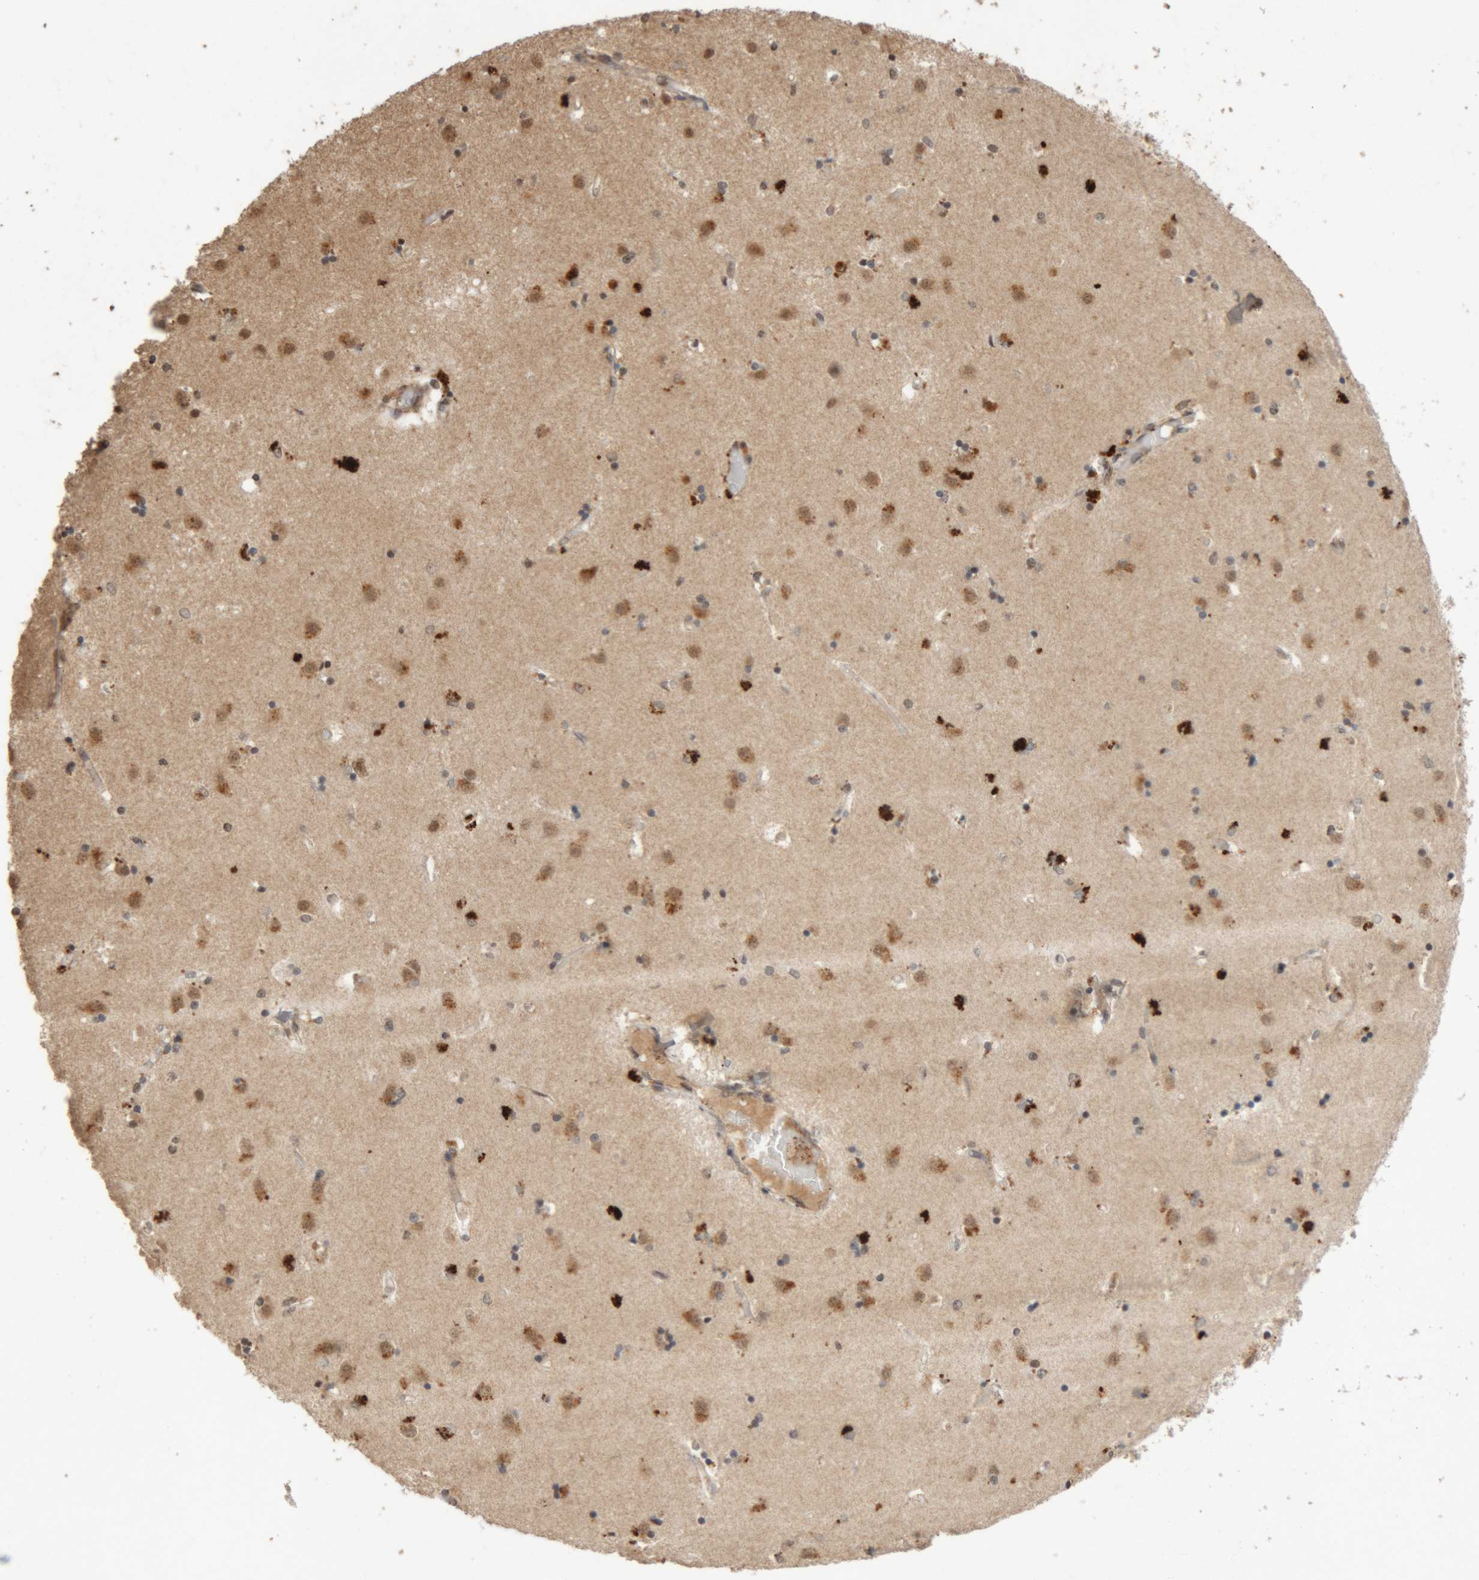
{"staining": {"intensity": "moderate", "quantity": "25%-75%", "location": "cytoplasmic/membranous,nuclear"}, "tissue": "caudate", "cell_type": "Glial cells", "image_type": "normal", "snomed": [{"axis": "morphology", "description": "Normal tissue, NOS"}, {"axis": "topography", "description": "Lateral ventricle wall"}], "caption": "This photomicrograph displays benign caudate stained with immunohistochemistry (IHC) to label a protein in brown. The cytoplasmic/membranous,nuclear of glial cells show moderate positivity for the protein. Nuclei are counter-stained blue.", "gene": "KEAP1", "patient": {"sex": "male", "age": 45}}